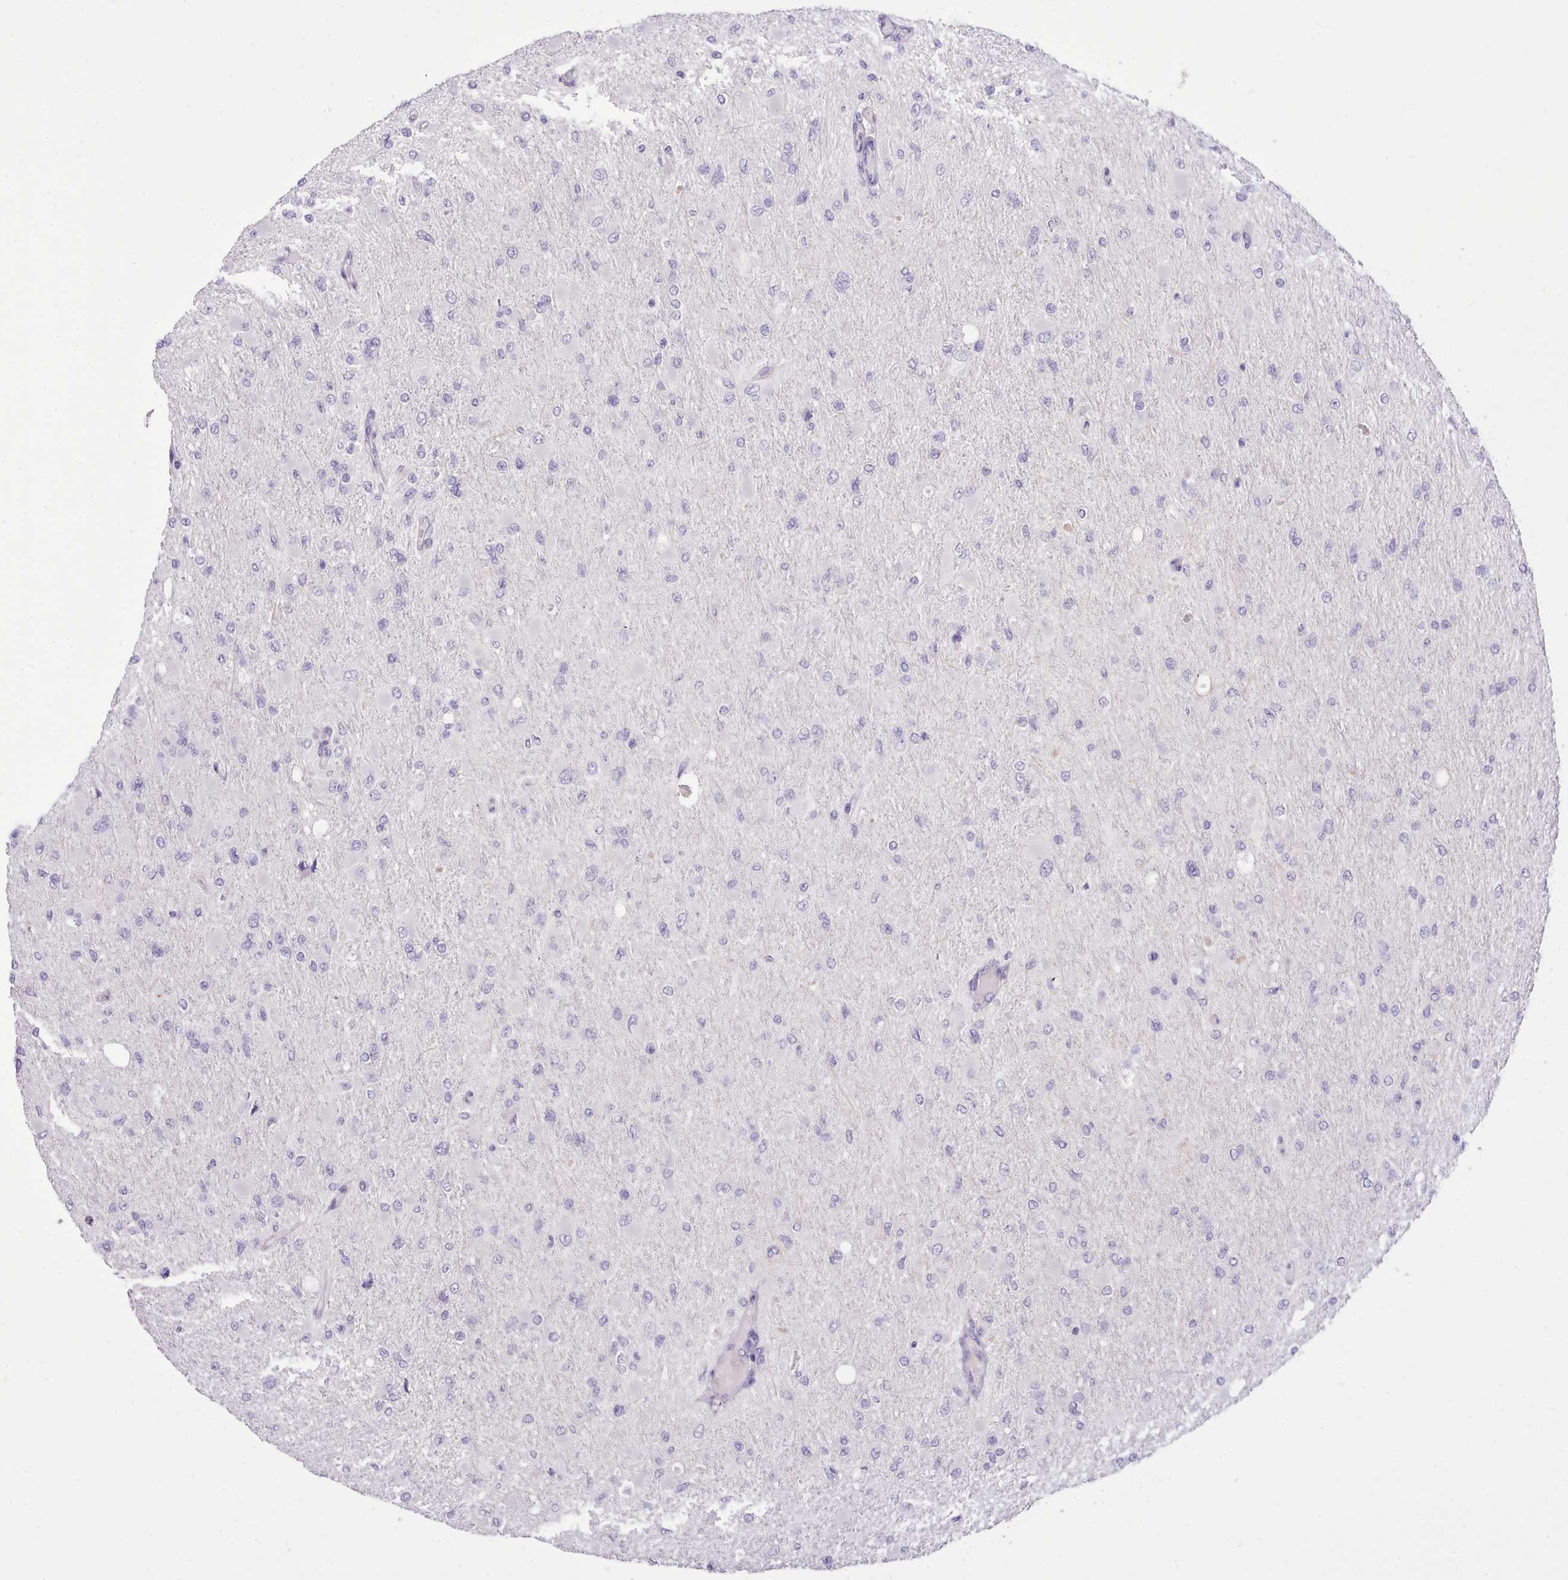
{"staining": {"intensity": "negative", "quantity": "none", "location": "none"}, "tissue": "glioma", "cell_type": "Tumor cells", "image_type": "cancer", "snomed": [{"axis": "morphology", "description": "Glioma, malignant, High grade"}, {"axis": "topography", "description": "Cerebral cortex"}], "caption": "DAB (3,3'-diaminobenzidine) immunohistochemical staining of glioma reveals no significant expression in tumor cells.", "gene": "CYP2A13", "patient": {"sex": "female", "age": 36}}